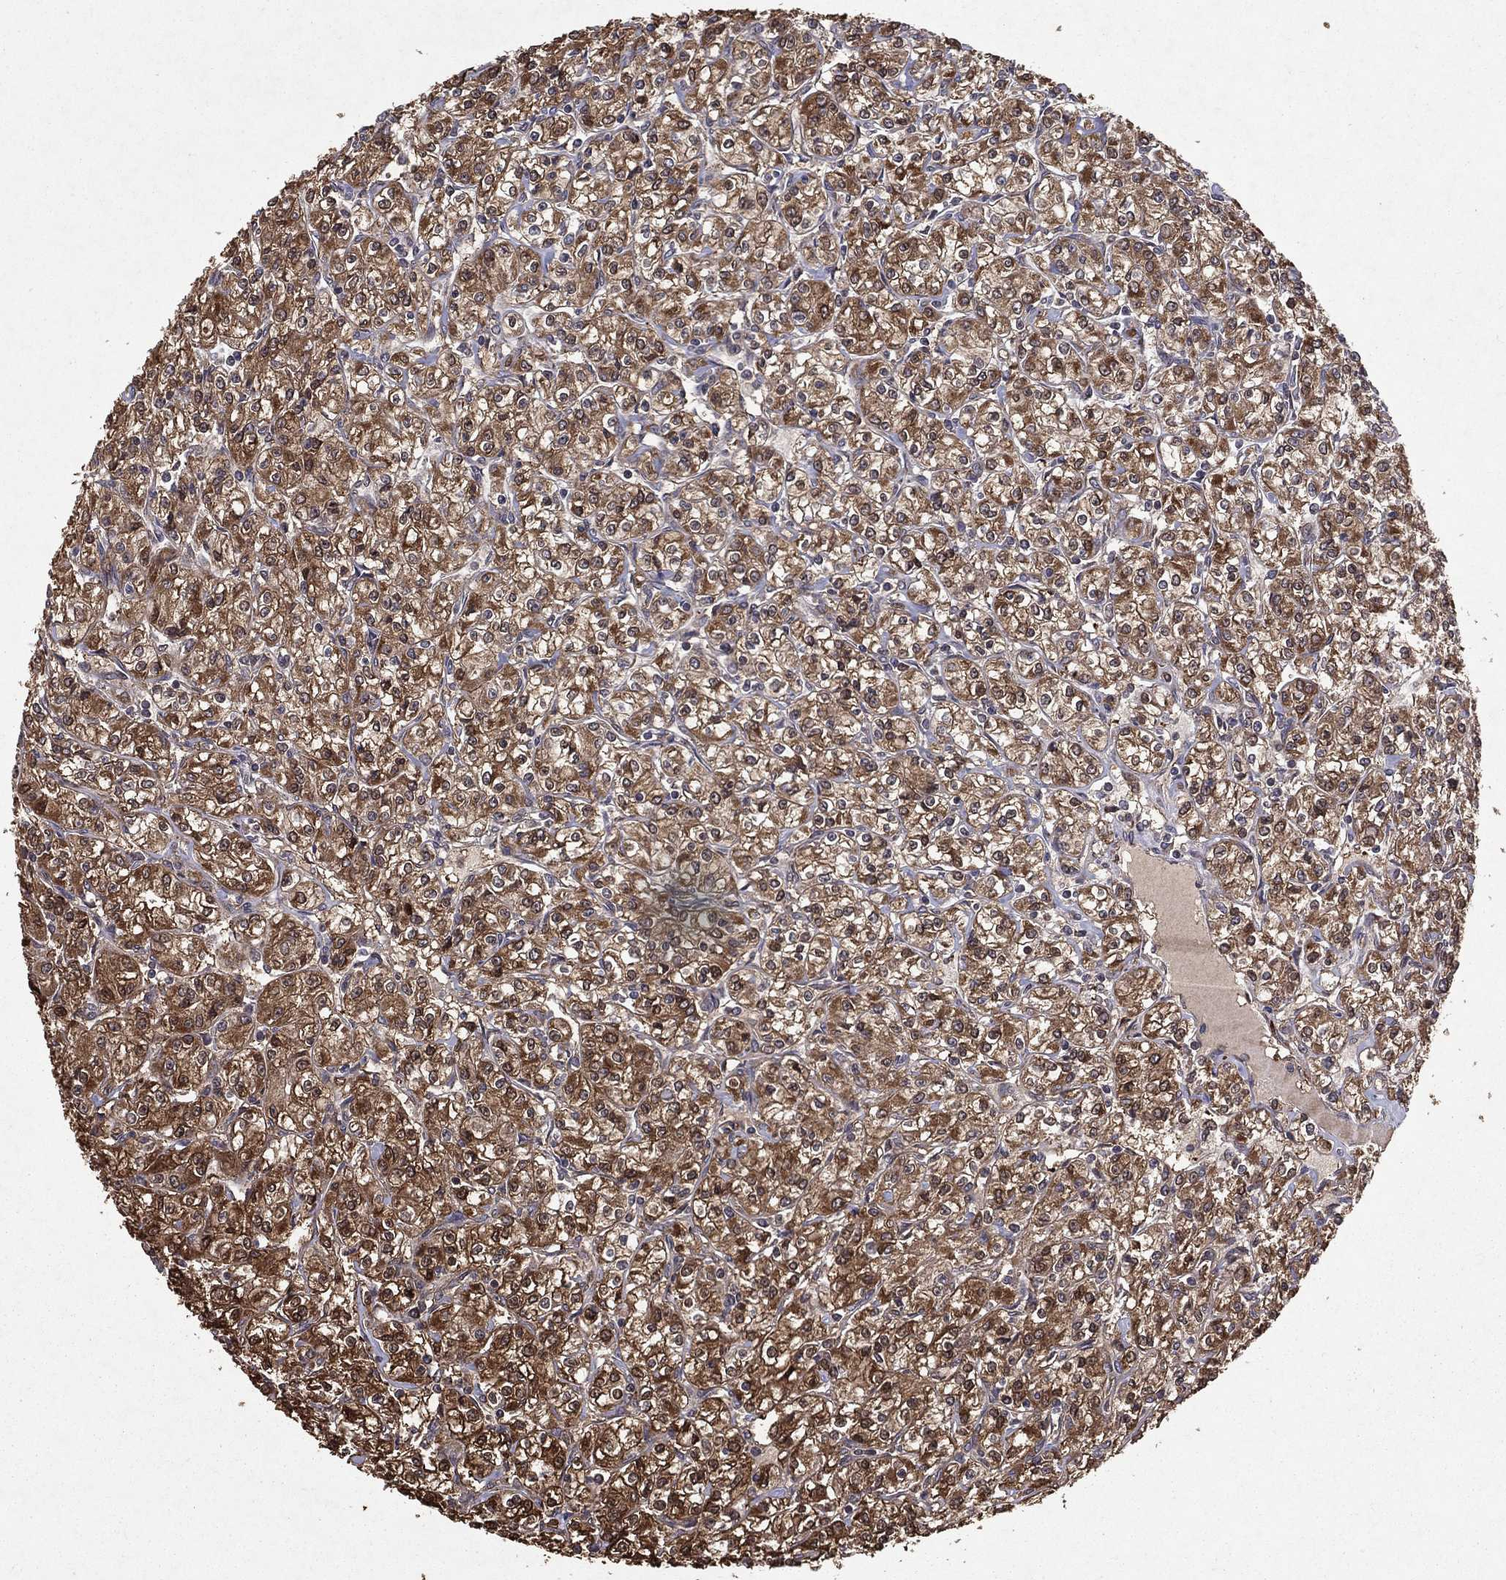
{"staining": {"intensity": "moderate", "quantity": ">75%", "location": "cytoplasmic/membranous"}, "tissue": "renal cancer", "cell_type": "Tumor cells", "image_type": "cancer", "snomed": [{"axis": "morphology", "description": "Adenocarcinoma, NOS"}, {"axis": "topography", "description": "Kidney"}], "caption": "The photomicrograph displays a brown stain indicating the presence of a protein in the cytoplasmic/membranous of tumor cells in renal cancer.", "gene": "CERS2", "patient": {"sex": "male", "age": 77}}